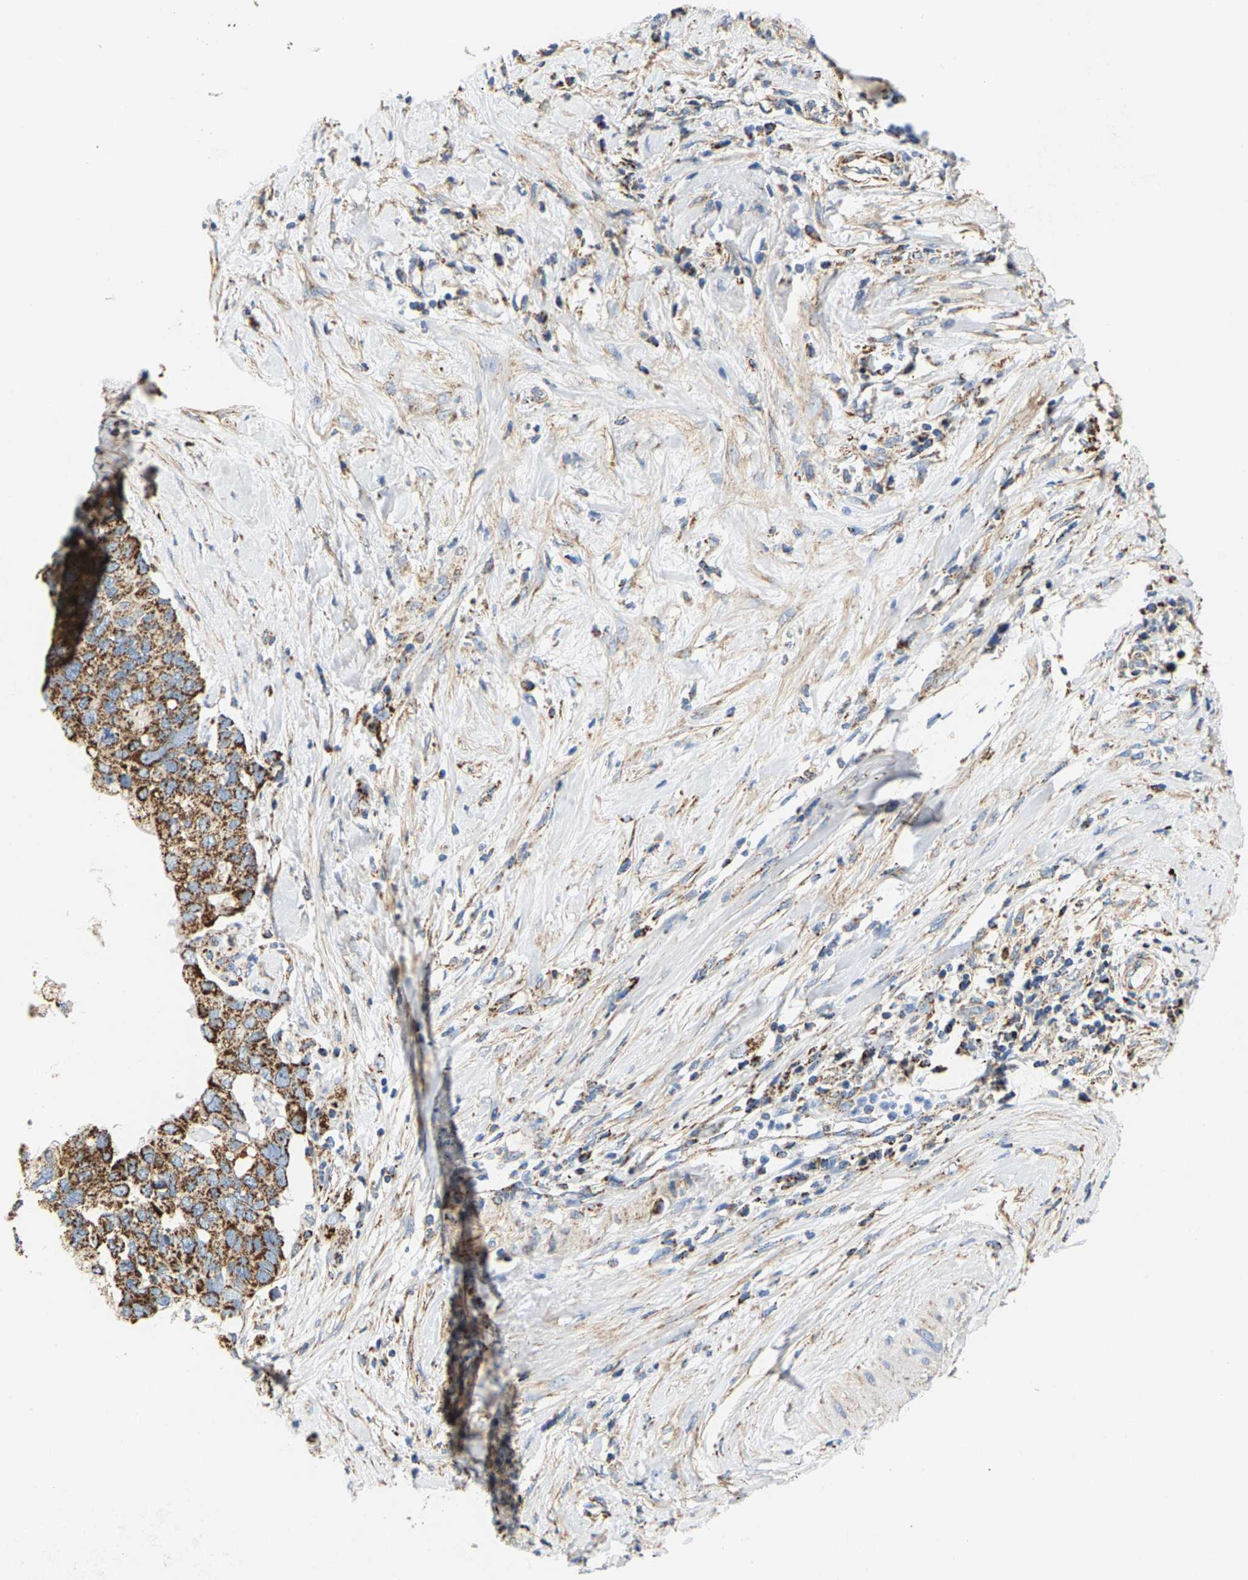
{"staining": {"intensity": "moderate", "quantity": ">75%", "location": "cytoplasmic/membranous"}, "tissue": "pancreatic cancer", "cell_type": "Tumor cells", "image_type": "cancer", "snomed": [{"axis": "morphology", "description": "Adenocarcinoma, NOS"}, {"axis": "topography", "description": "Pancreas"}], "caption": "Human pancreatic adenocarcinoma stained for a protein (brown) exhibits moderate cytoplasmic/membranous positive expression in approximately >75% of tumor cells.", "gene": "SHMT2", "patient": {"sex": "female", "age": 56}}